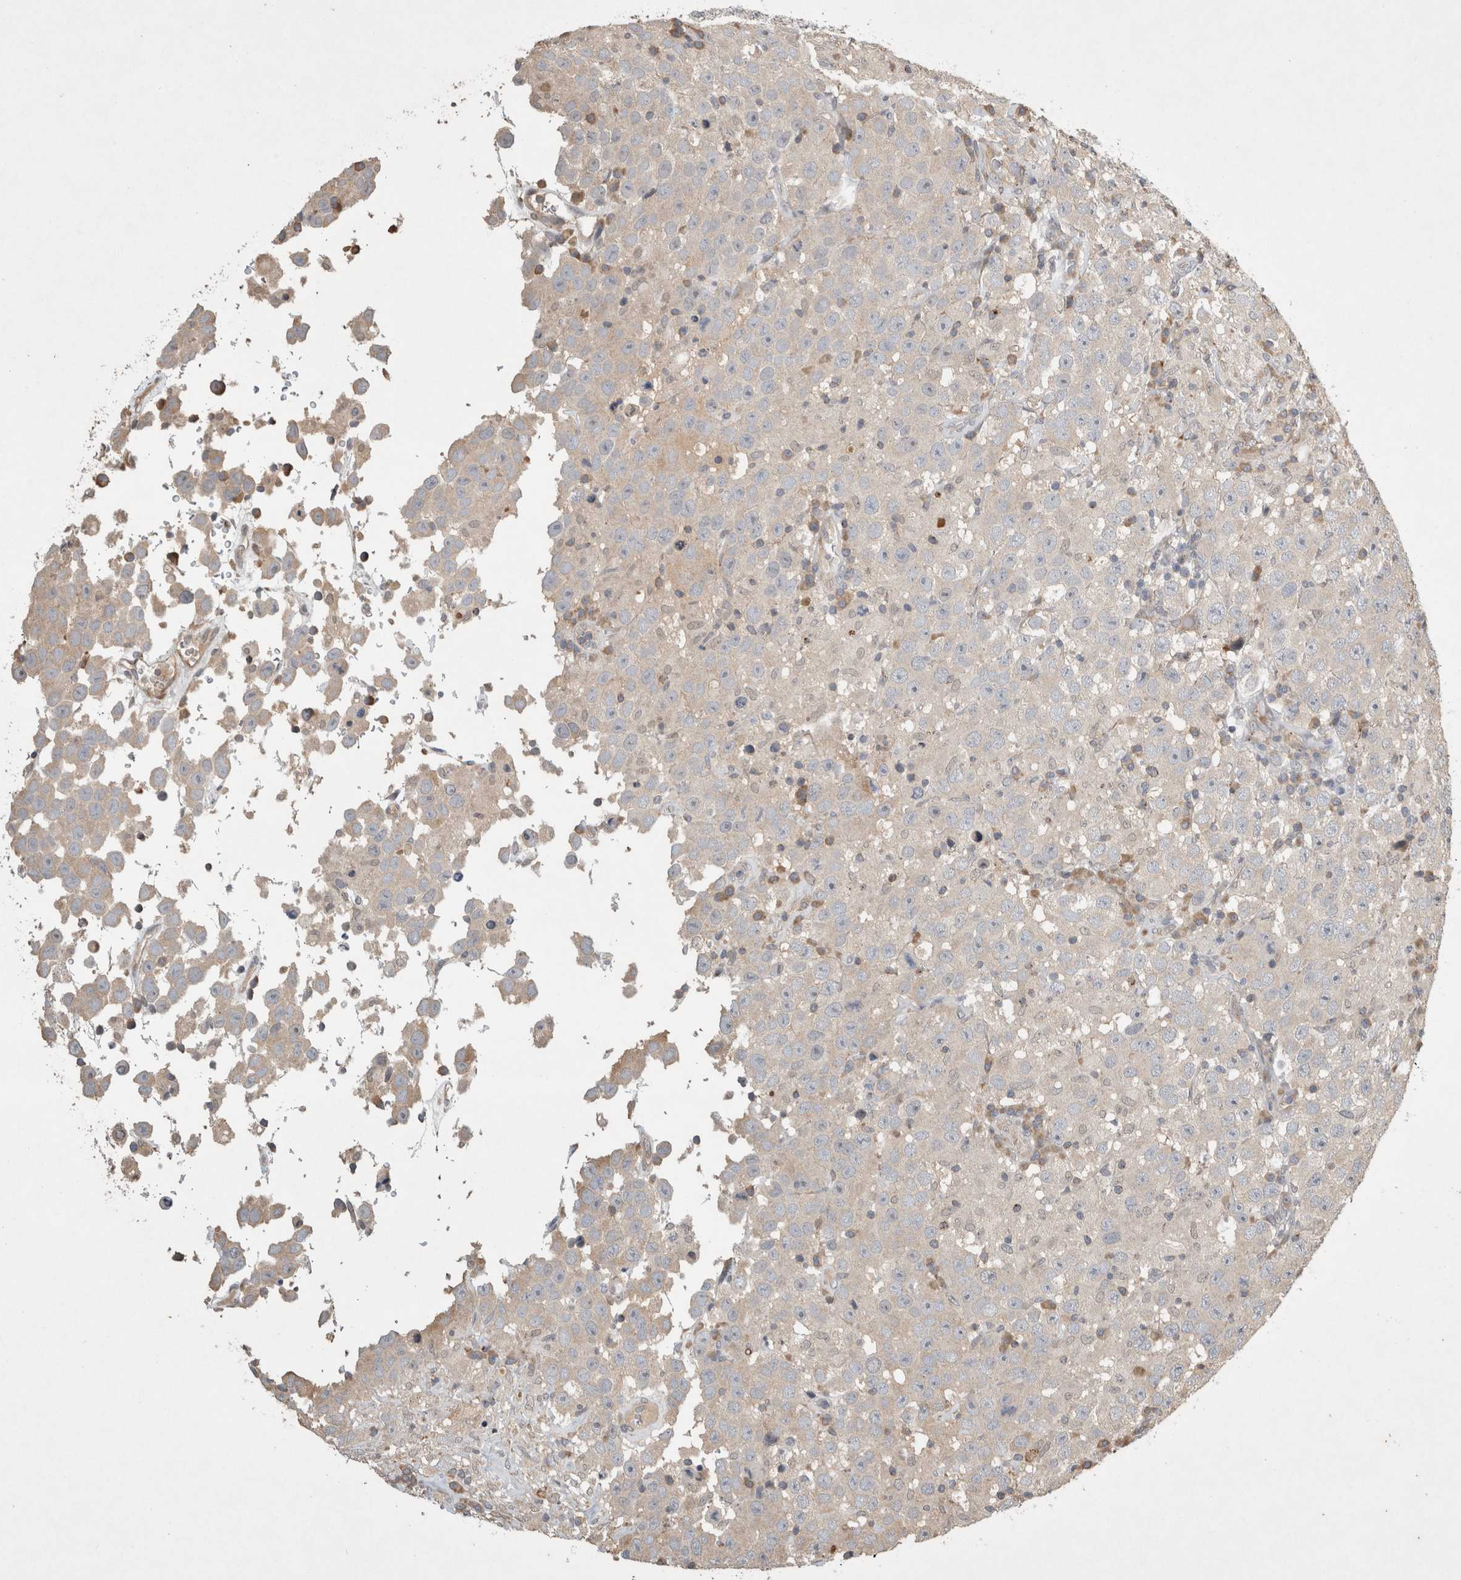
{"staining": {"intensity": "negative", "quantity": "none", "location": "none"}, "tissue": "testis cancer", "cell_type": "Tumor cells", "image_type": "cancer", "snomed": [{"axis": "morphology", "description": "Seminoma, NOS"}, {"axis": "topography", "description": "Testis"}], "caption": "IHC of seminoma (testis) demonstrates no positivity in tumor cells.", "gene": "SERAC1", "patient": {"sex": "male", "age": 41}}